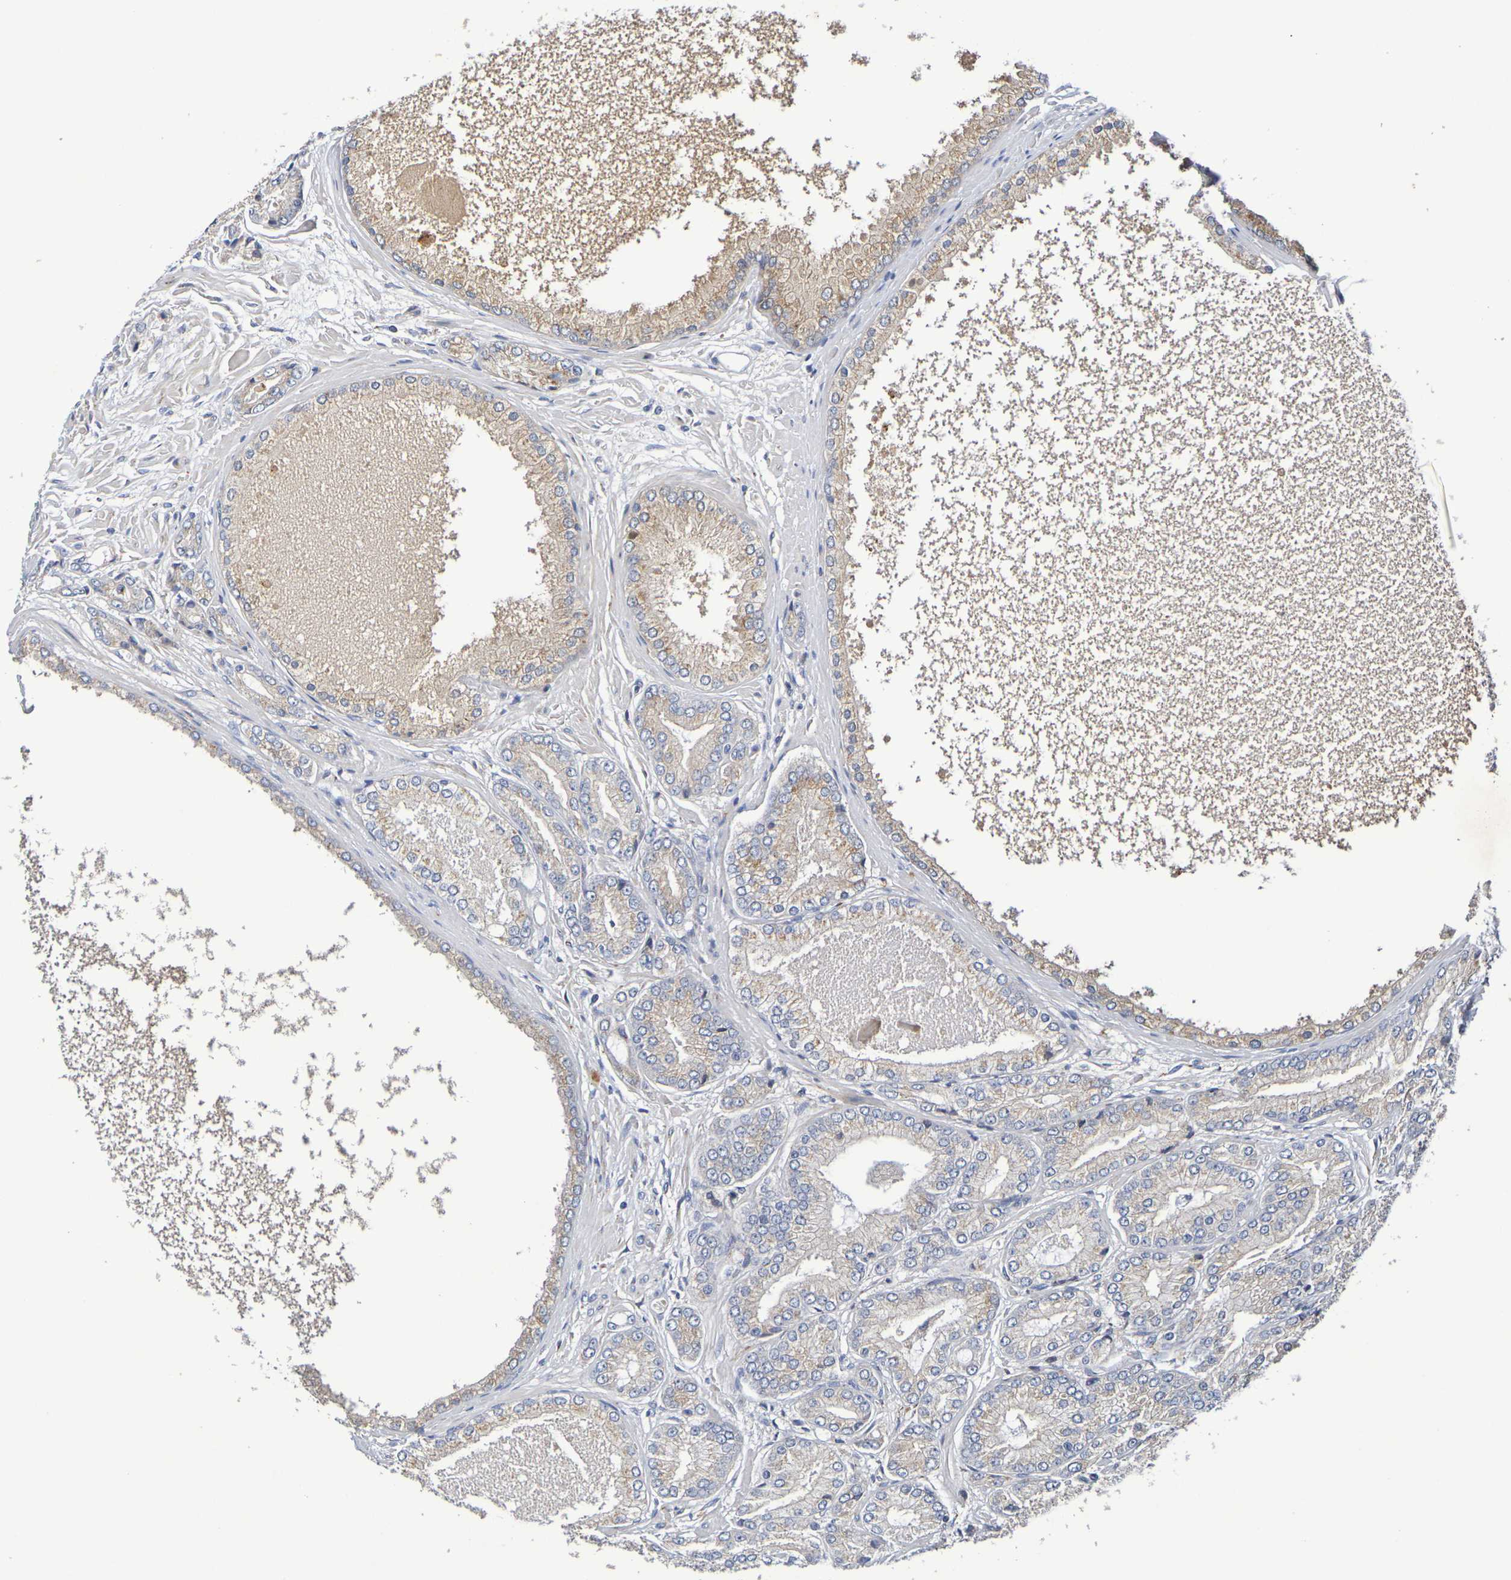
{"staining": {"intensity": "moderate", "quantity": ">75%", "location": "cytoplasmic/membranous"}, "tissue": "prostate cancer", "cell_type": "Tumor cells", "image_type": "cancer", "snomed": [{"axis": "morphology", "description": "Adenocarcinoma, High grade"}, {"axis": "topography", "description": "Prostate"}], "caption": "Protein expression analysis of prostate adenocarcinoma (high-grade) demonstrates moderate cytoplasmic/membranous expression in approximately >75% of tumor cells.", "gene": "DCP2", "patient": {"sex": "male", "age": 59}}